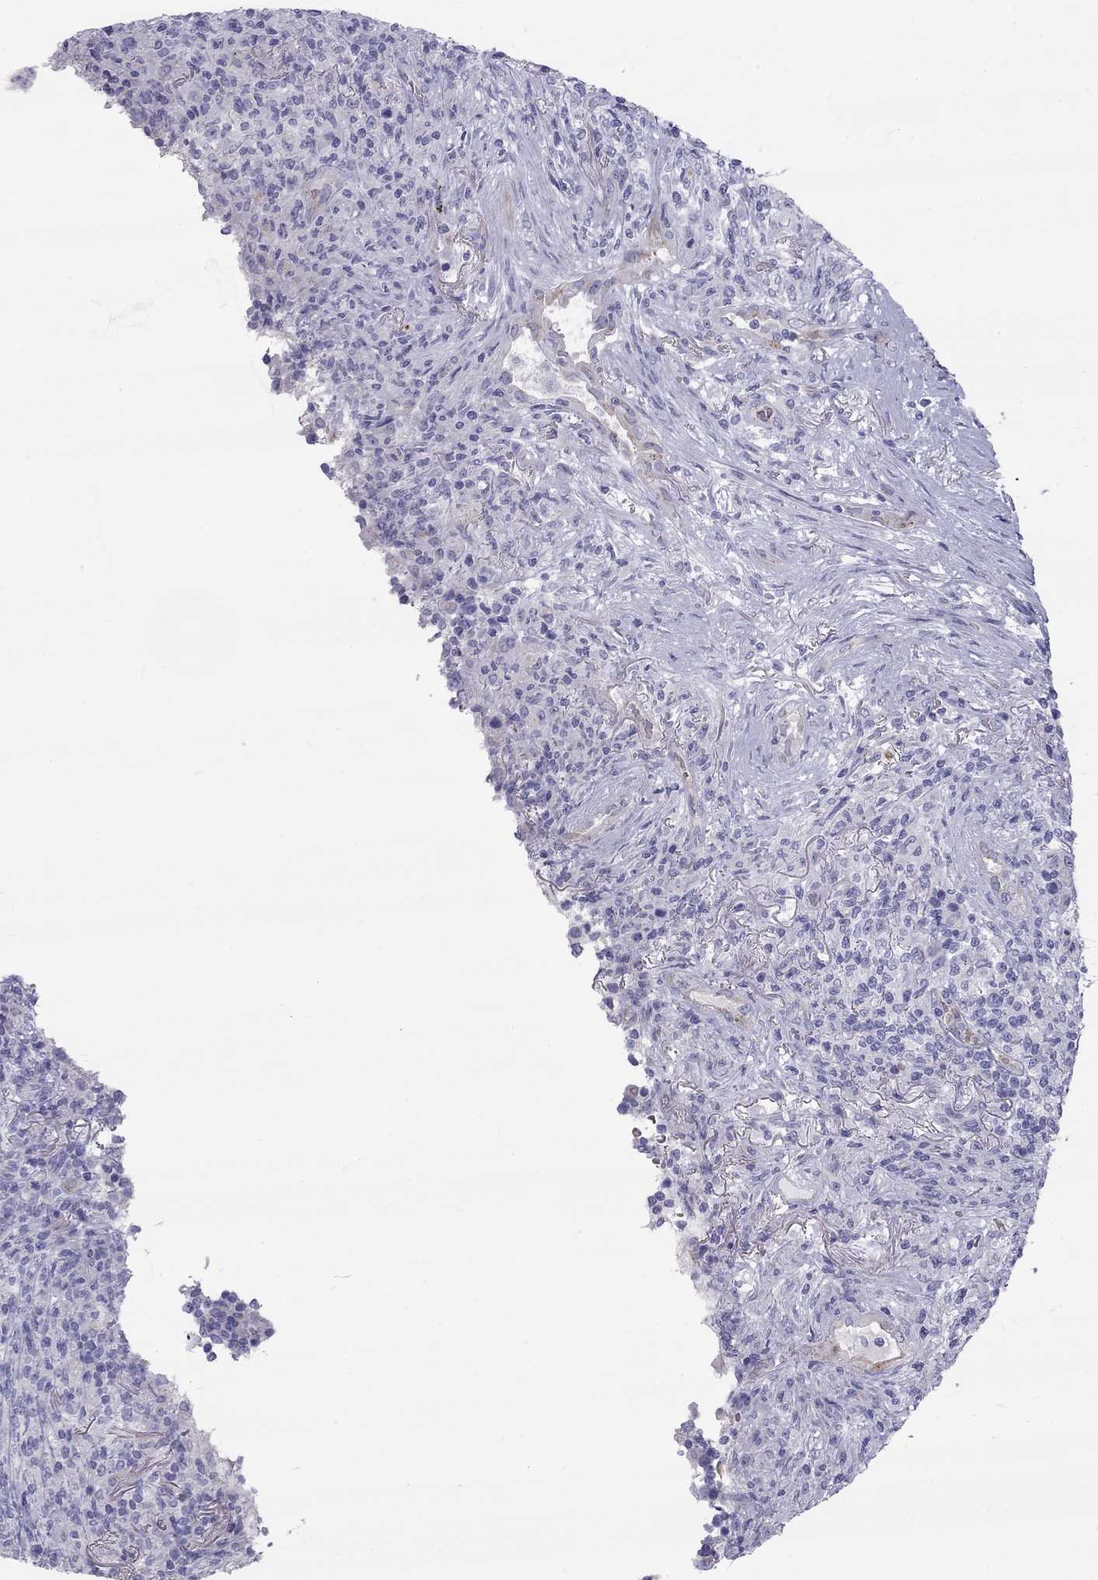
{"staining": {"intensity": "negative", "quantity": "none", "location": "none"}, "tissue": "lymphoma", "cell_type": "Tumor cells", "image_type": "cancer", "snomed": [{"axis": "morphology", "description": "Malignant lymphoma, non-Hodgkin's type, High grade"}, {"axis": "topography", "description": "Lung"}], "caption": "DAB immunohistochemical staining of human lymphoma shows no significant staining in tumor cells. (Brightfield microscopy of DAB IHC at high magnification).", "gene": "TDRD6", "patient": {"sex": "male", "age": 79}}